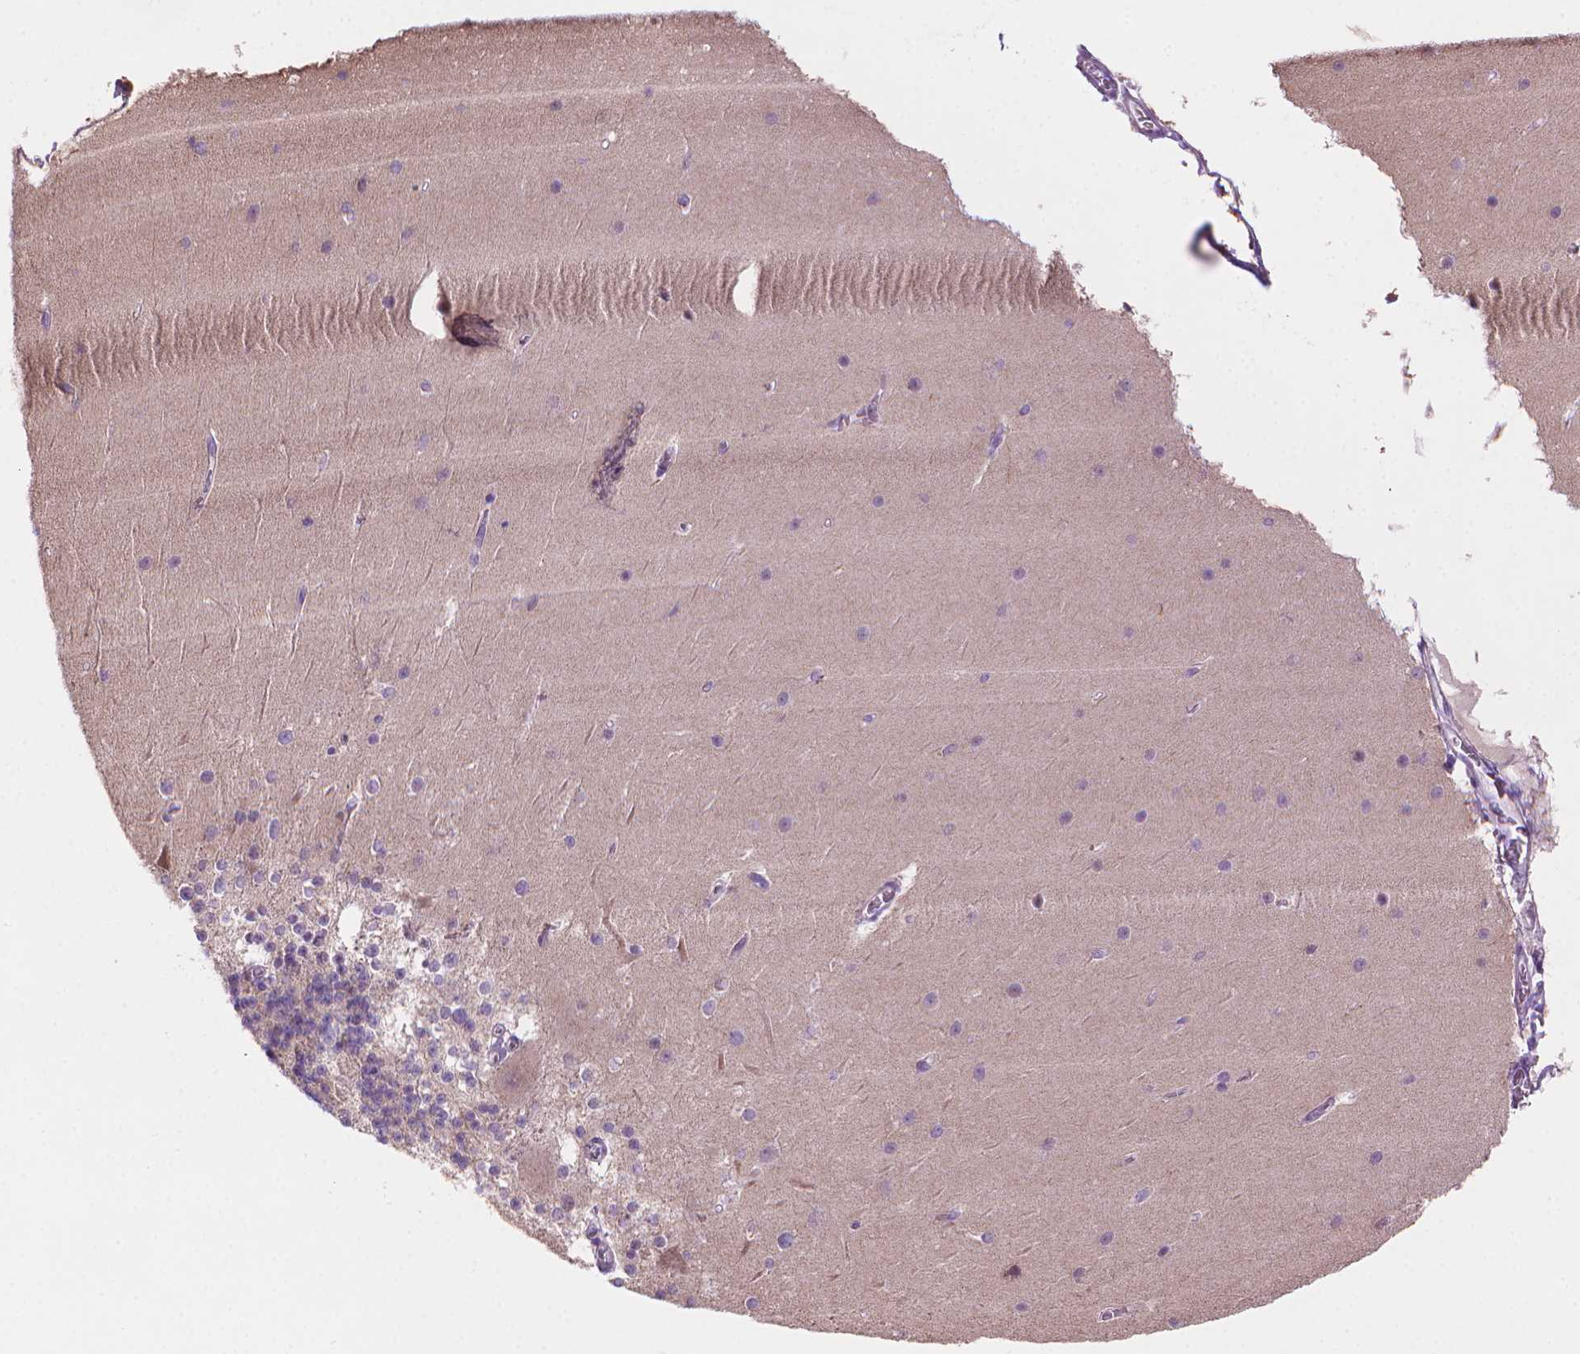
{"staining": {"intensity": "negative", "quantity": "none", "location": "none"}, "tissue": "cerebellum", "cell_type": "Cells in granular layer", "image_type": "normal", "snomed": [{"axis": "morphology", "description": "Normal tissue, NOS"}, {"axis": "topography", "description": "Cerebellum"}], "caption": "Immunohistochemical staining of normal human cerebellum shows no significant positivity in cells in granular layer.", "gene": "AMMECR1L", "patient": {"sex": "female", "age": 19}}